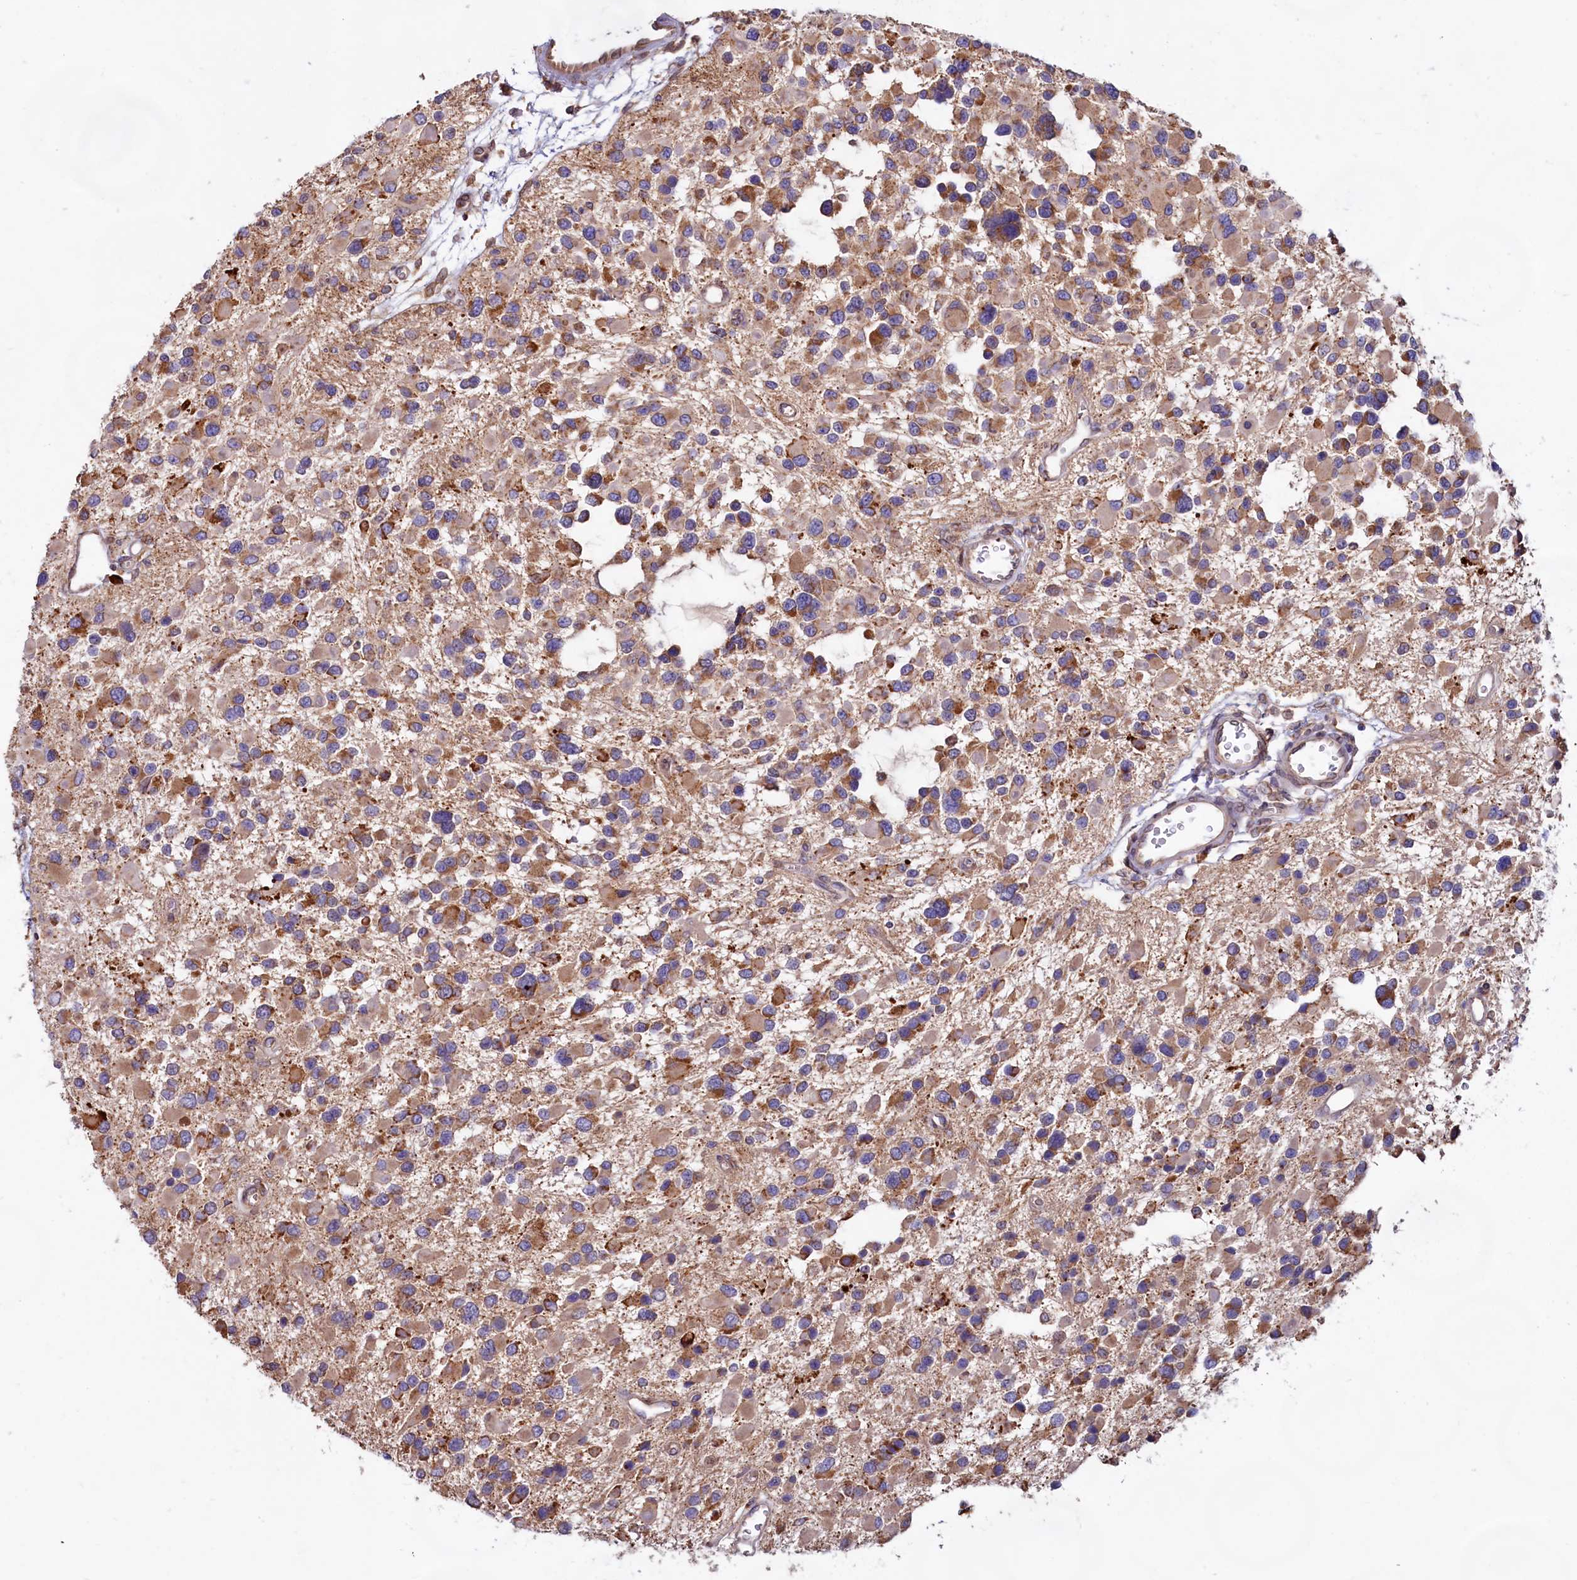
{"staining": {"intensity": "moderate", "quantity": ">75%", "location": "cytoplasmic/membranous"}, "tissue": "glioma", "cell_type": "Tumor cells", "image_type": "cancer", "snomed": [{"axis": "morphology", "description": "Glioma, malignant, High grade"}, {"axis": "topography", "description": "Brain"}], "caption": "A medium amount of moderate cytoplasmic/membranous positivity is appreciated in about >75% of tumor cells in glioma tissue.", "gene": "TBC1D19", "patient": {"sex": "male", "age": 53}}